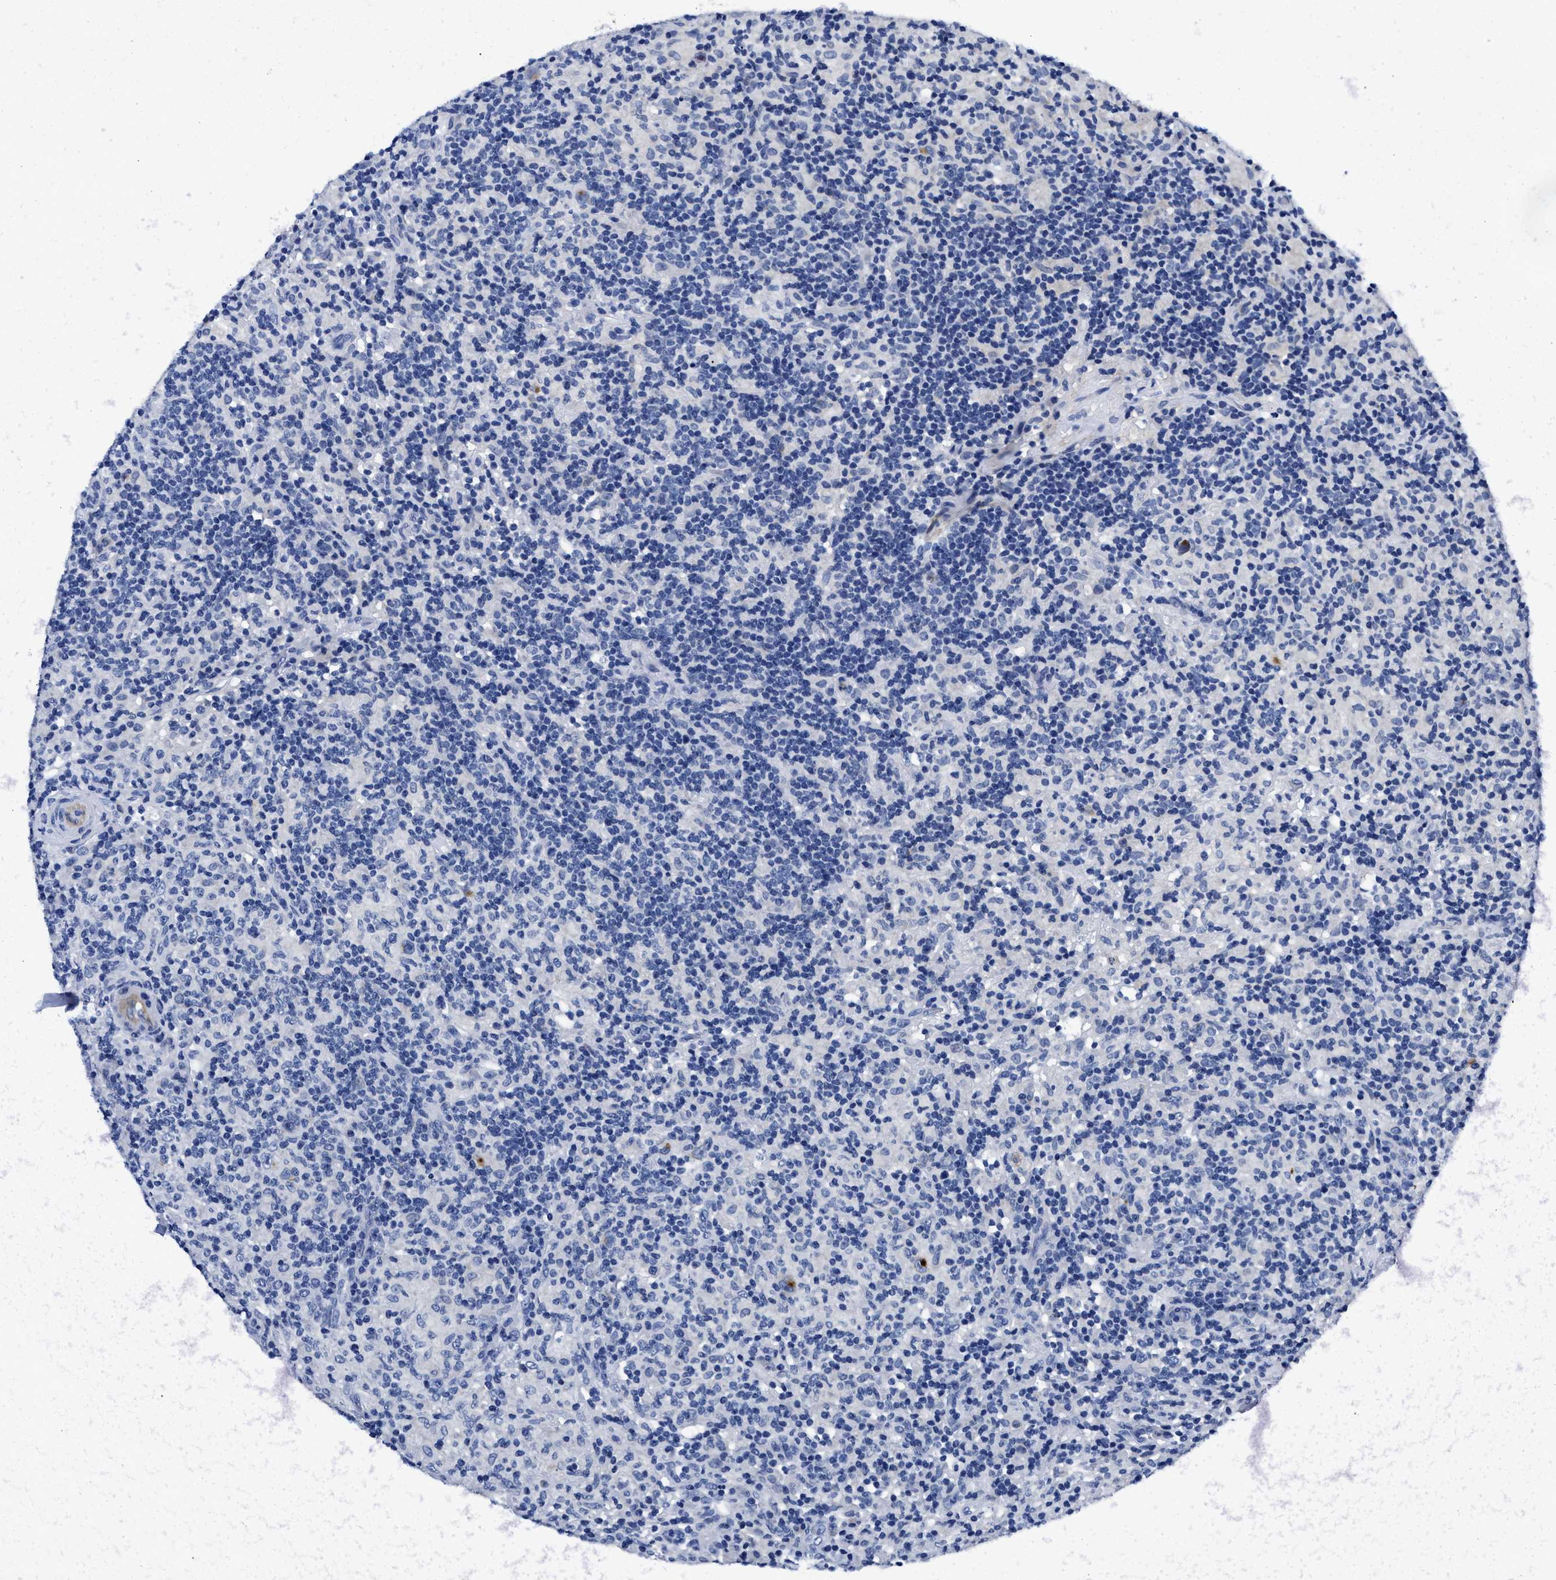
{"staining": {"intensity": "strong", "quantity": "25%-75%", "location": "cytoplasmic/membranous"}, "tissue": "lymphoma", "cell_type": "Tumor cells", "image_type": "cancer", "snomed": [{"axis": "morphology", "description": "Hodgkin's disease, NOS"}, {"axis": "topography", "description": "Lymph node"}], "caption": "DAB (3,3'-diaminobenzidine) immunohistochemical staining of human Hodgkin's disease demonstrates strong cytoplasmic/membranous protein staining in about 25%-75% of tumor cells. (DAB (3,3'-diaminobenzidine) IHC, brown staining for protein, blue staining for nuclei).", "gene": "SLC35F1", "patient": {"sex": "male", "age": 70}}